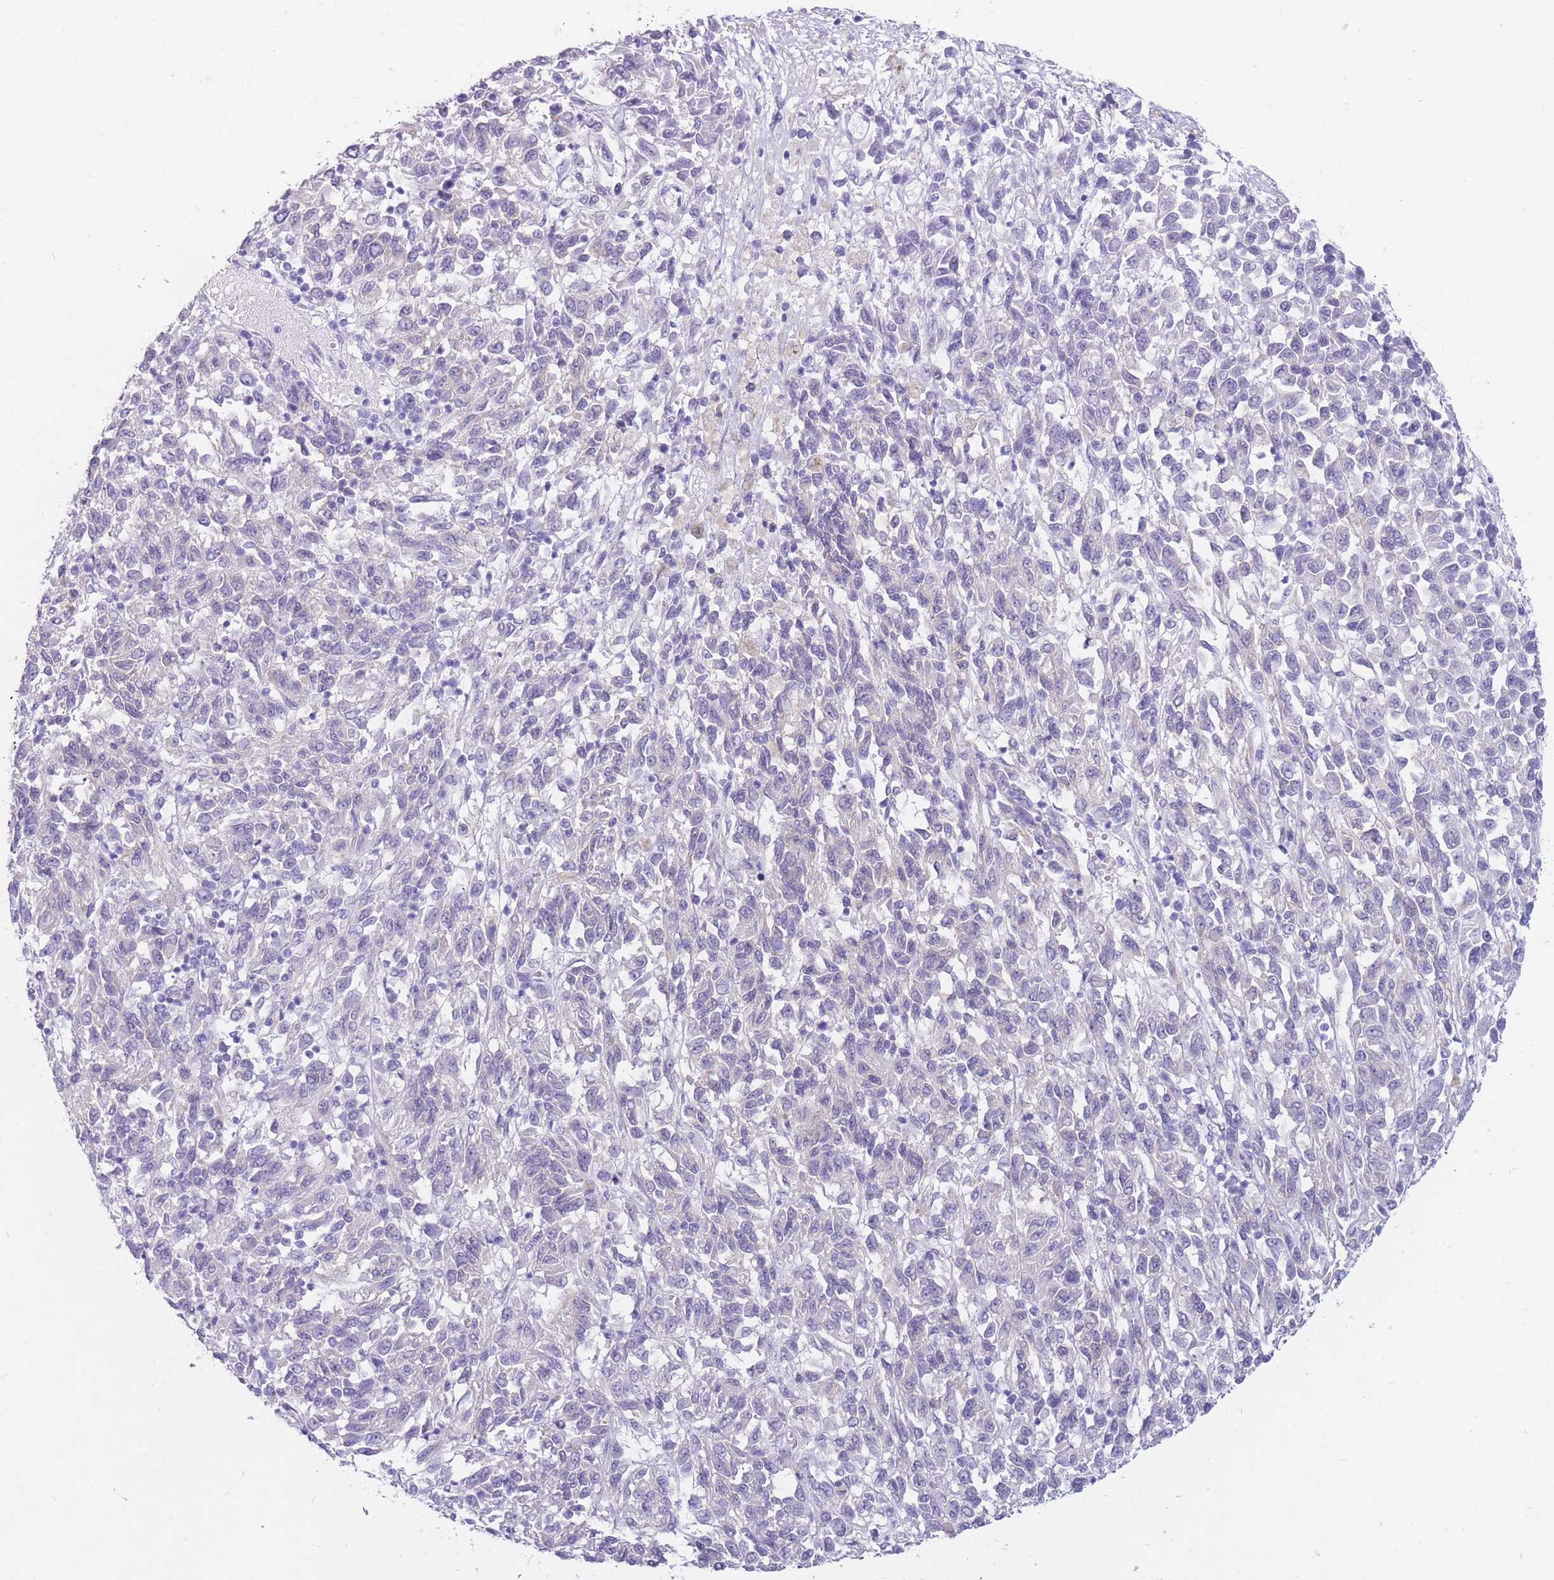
{"staining": {"intensity": "negative", "quantity": "none", "location": "none"}, "tissue": "melanoma", "cell_type": "Tumor cells", "image_type": "cancer", "snomed": [{"axis": "morphology", "description": "Malignant melanoma, Metastatic site"}, {"axis": "topography", "description": "Lung"}], "caption": "DAB (3,3'-diaminobenzidine) immunohistochemical staining of malignant melanoma (metastatic site) shows no significant expression in tumor cells.", "gene": "MTSS2", "patient": {"sex": "male", "age": 64}}